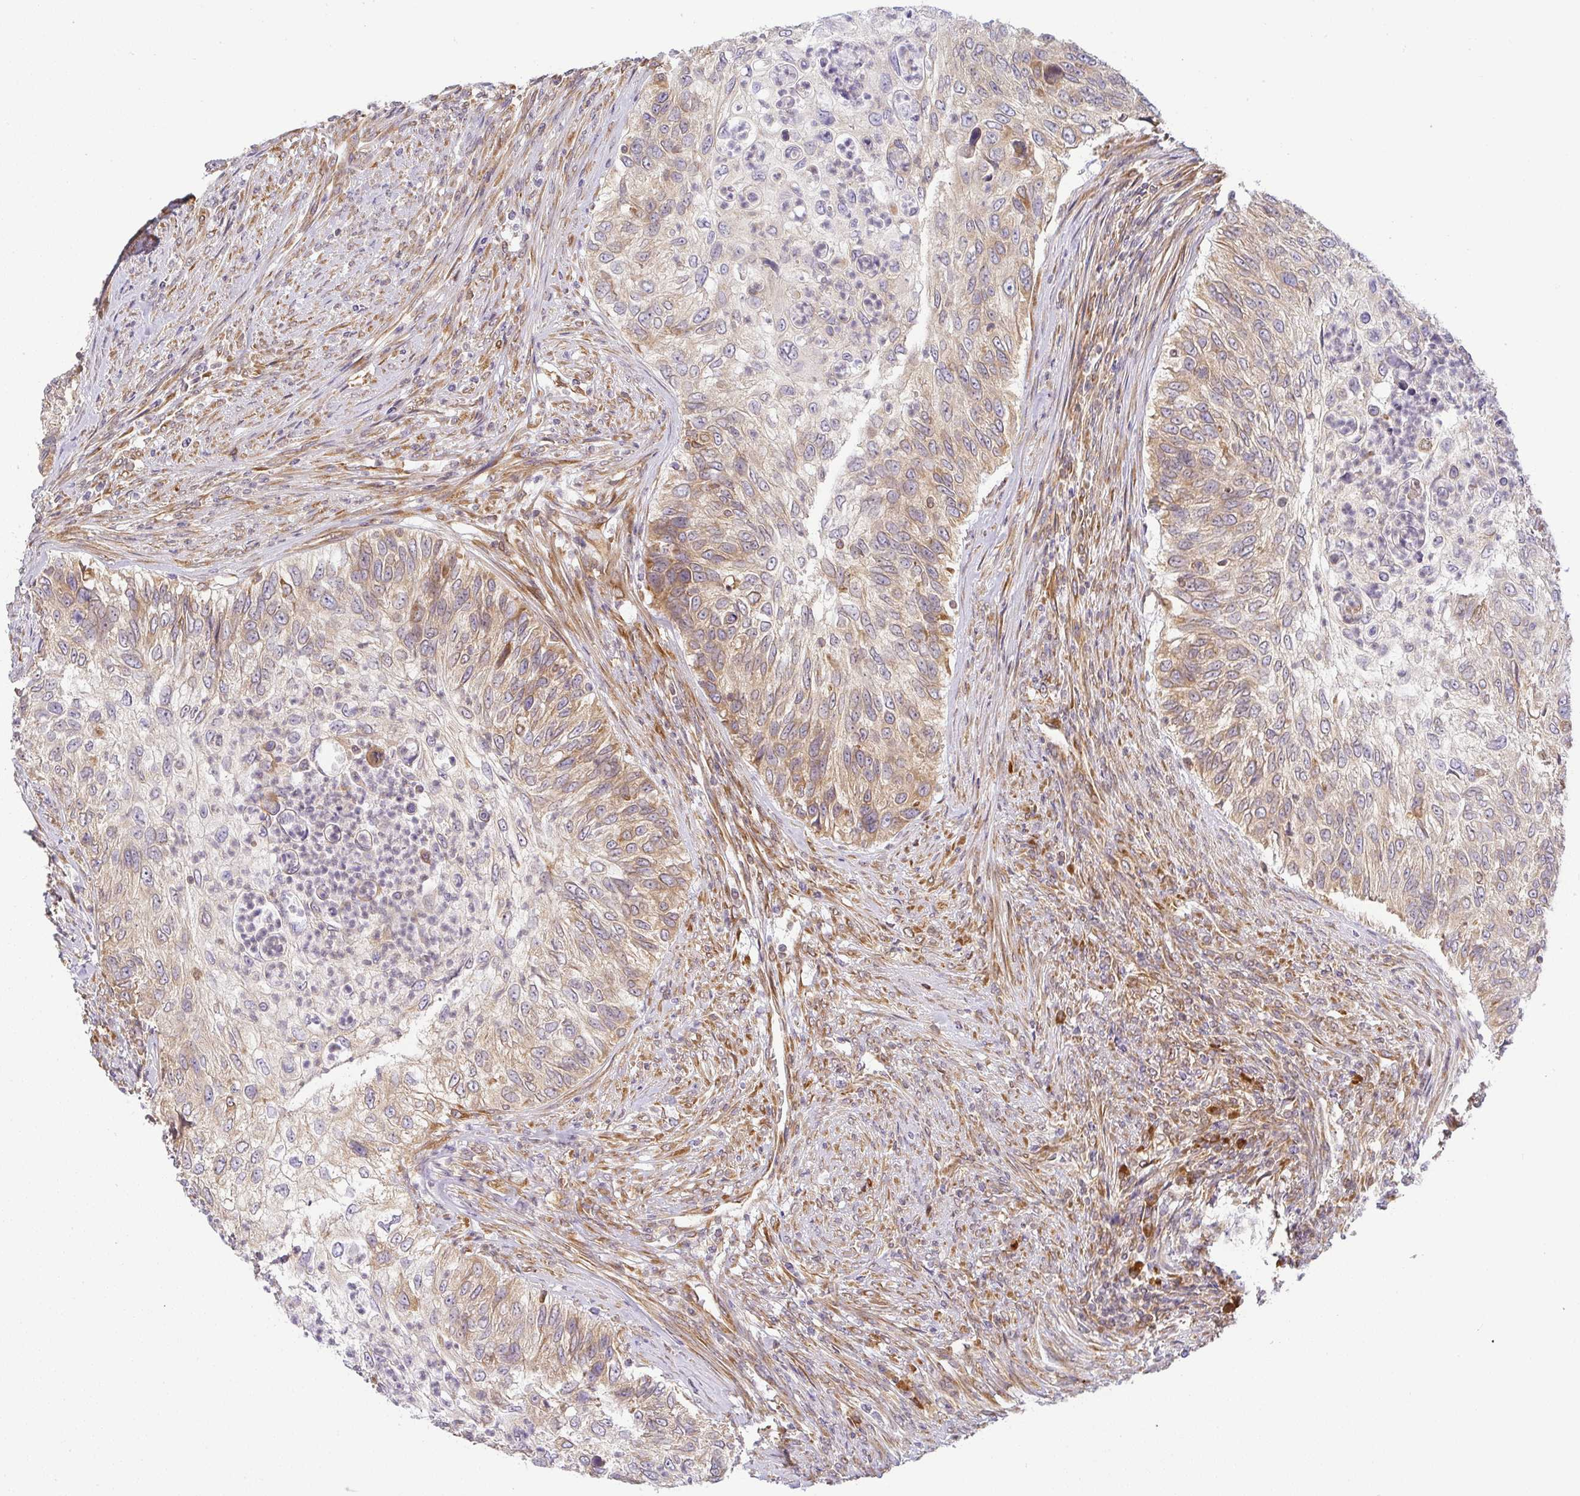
{"staining": {"intensity": "moderate", "quantity": "25%-75%", "location": "cytoplasmic/membranous"}, "tissue": "urothelial cancer", "cell_type": "Tumor cells", "image_type": "cancer", "snomed": [{"axis": "morphology", "description": "Urothelial carcinoma, High grade"}, {"axis": "topography", "description": "Urinary bladder"}], "caption": "Human urothelial carcinoma (high-grade) stained with a brown dye shows moderate cytoplasmic/membranous positive positivity in approximately 25%-75% of tumor cells.", "gene": "DERL2", "patient": {"sex": "female", "age": 60}}